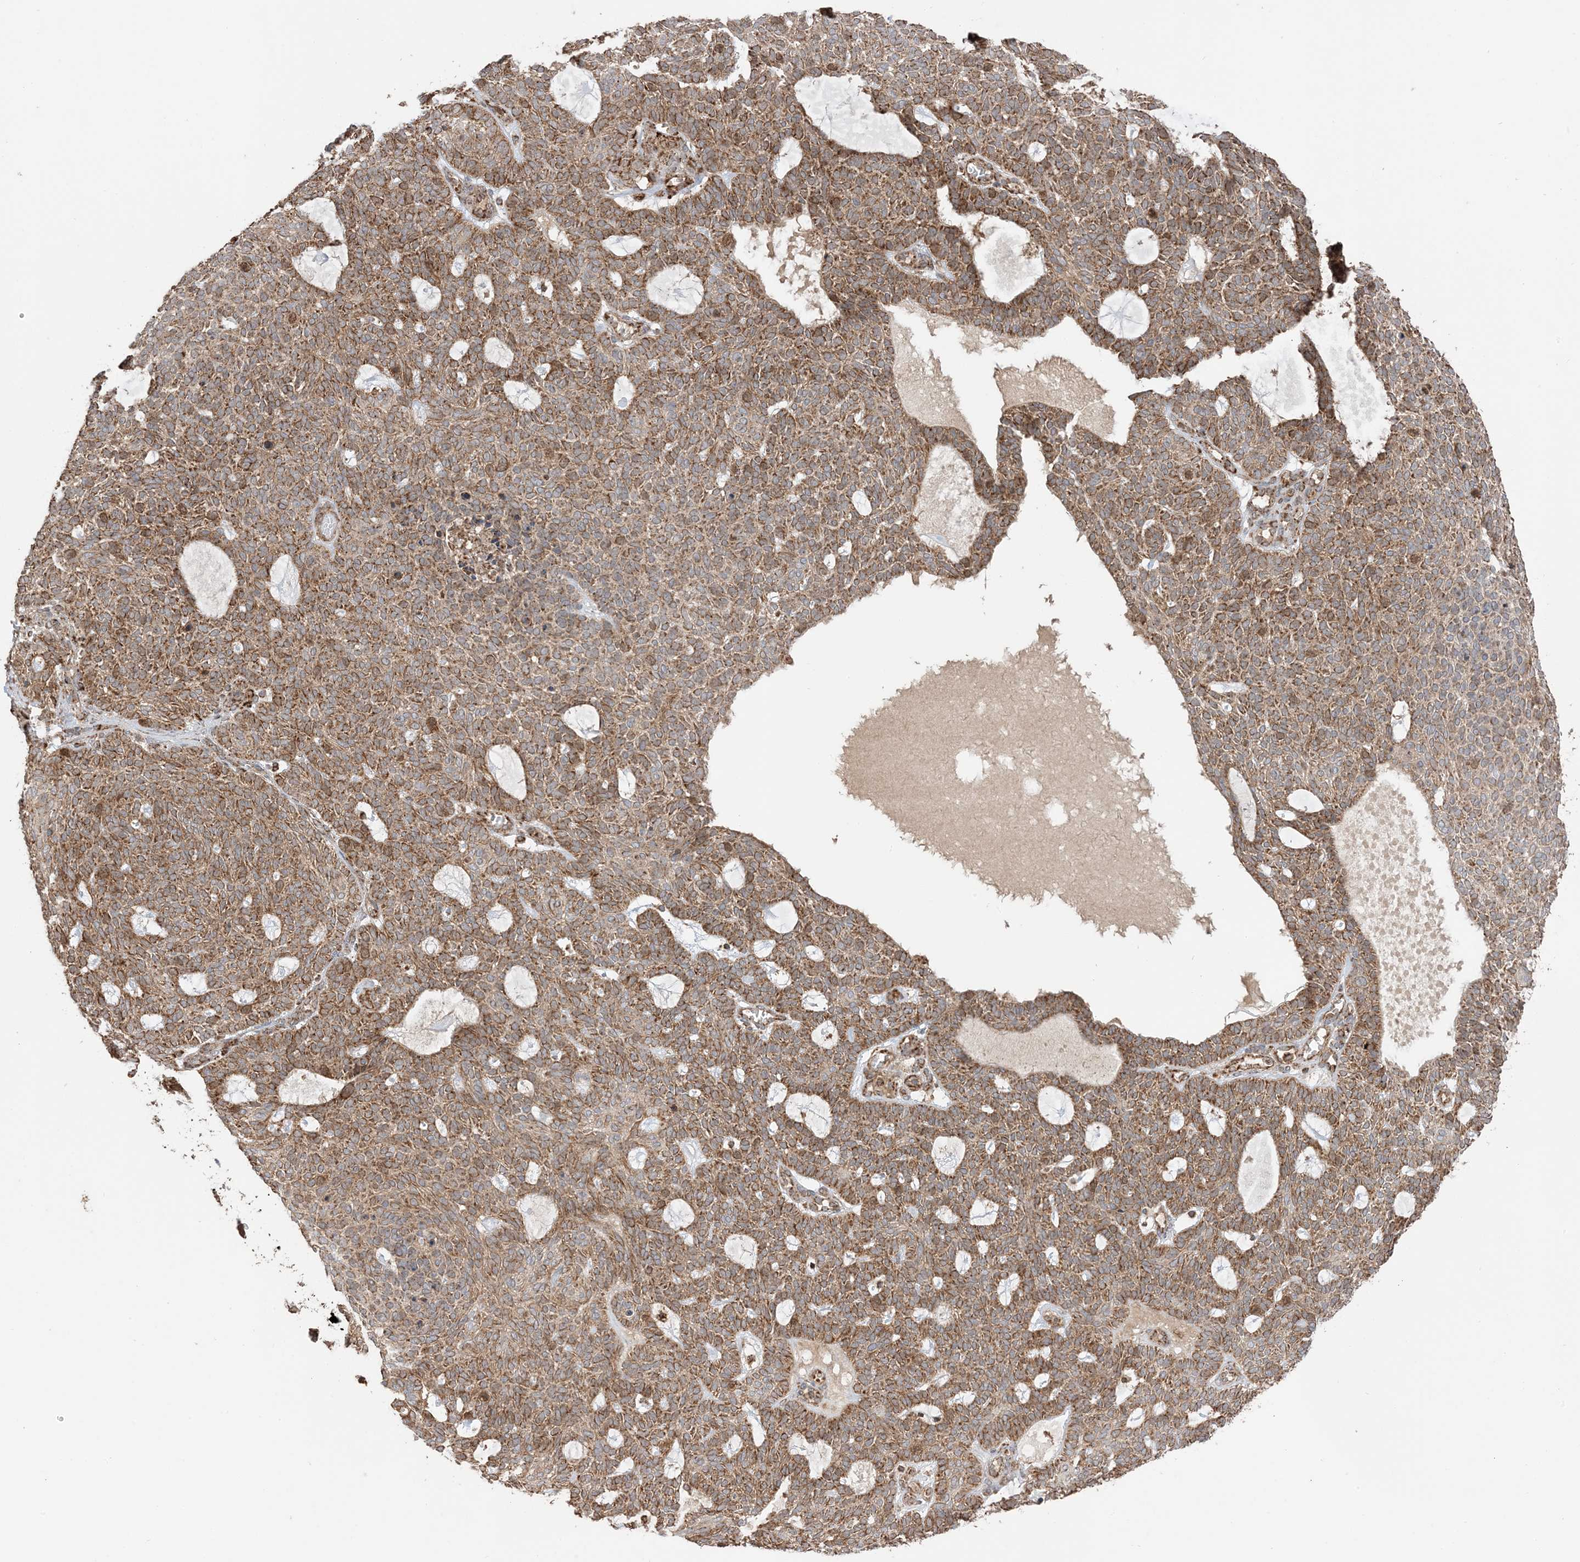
{"staining": {"intensity": "moderate", "quantity": ">75%", "location": "cytoplasmic/membranous"}, "tissue": "skin cancer", "cell_type": "Tumor cells", "image_type": "cancer", "snomed": [{"axis": "morphology", "description": "Squamous cell carcinoma, NOS"}, {"axis": "topography", "description": "Skin"}], "caption": "The photomicrograph shows a brown stain indicating the presence of a protein in the cytoplasmic/membranous of tumor cells in skin cancer (squamous cell carcinoma). Nuclei are stained in blue.", "gene": "N4BP3", "patient": {"sex": "female", "age": 90}}